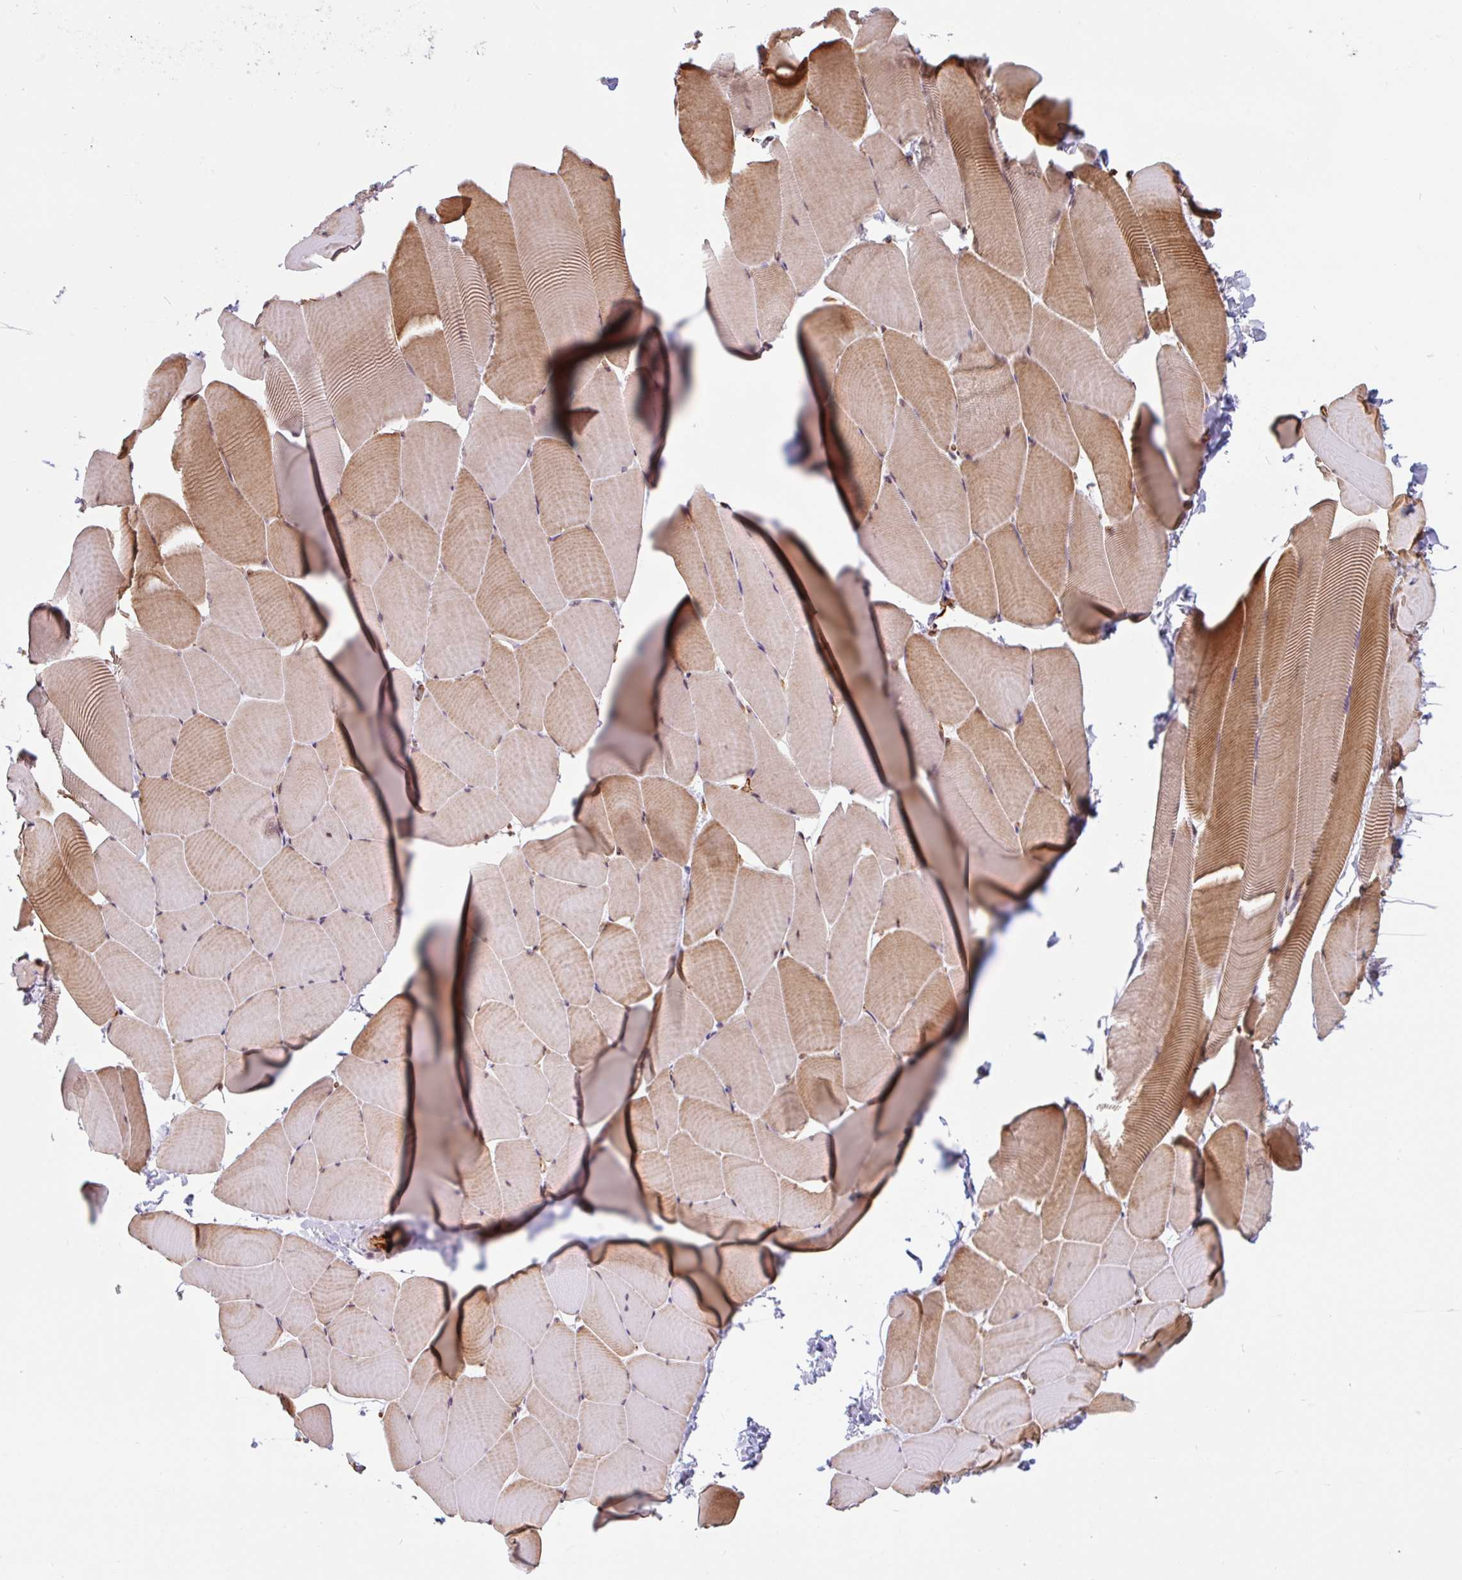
{"staining": {"intensity": "moderate", "quantity": ">75%", "location": "cytoplasmic/membranous,nuclear"}, "tissue": "skeletal muscle", "cell_type": "Myocytes", "image_type": "normal", "snomed": [{"axis": "morphology", "description": "Normal tissue, NOS"}, {"axis": "topography", "description": "Skeletal muscle"}], "caption": "Brown immunohistochemical staining in unremarkable human skeletal muscle displays moderate cytoplasmic/membranous,nuclear staining in approximately >75% of myocytes. Nuclei are stained in blue.", "gene": "ZNF689", "patient": {"sex": "male", "age": 25}}